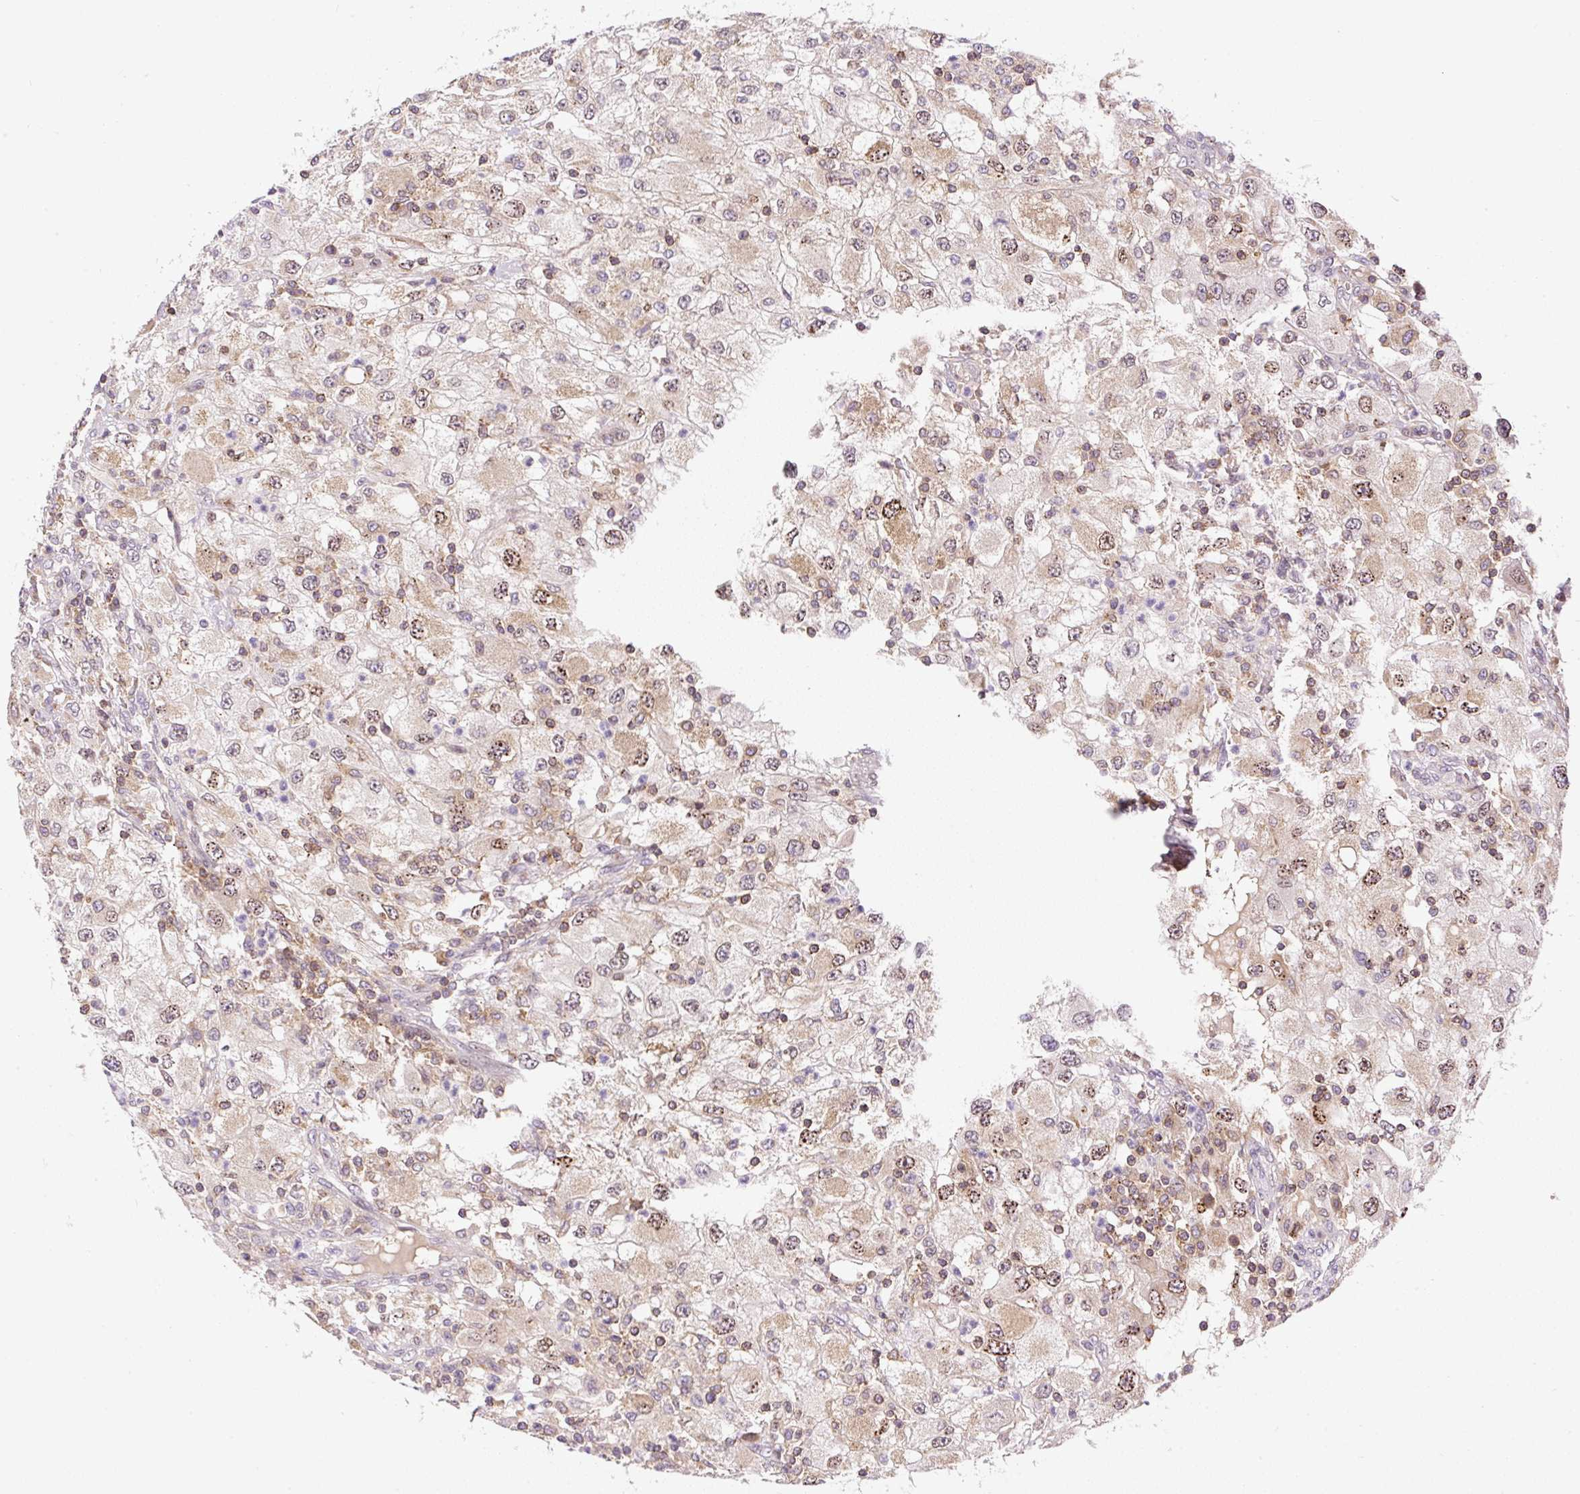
{"staining": {"intensity": "moderate", "quantity": ">75%", "location": "cytoplasmic/membranous,nuclear"}, "tissue": "renal cancer", "cell_type": "Tumor cells", "image_type": "cancer", "snomed": [{"axis": "morphology", "description": "Adenocarcinoma, NOS"}, {"axis": "topography", "description": "Kidney"}], "caption": "About >75% of tumor cells in human renal cancer (adenocarcinoma) demonstrate moderate cytoplasmic/membranous and nuclear protein staining as visualized by brown immunohistochemical staining.", "gene": "CARD11", "patient": {"sex": "female", "age": 67}}